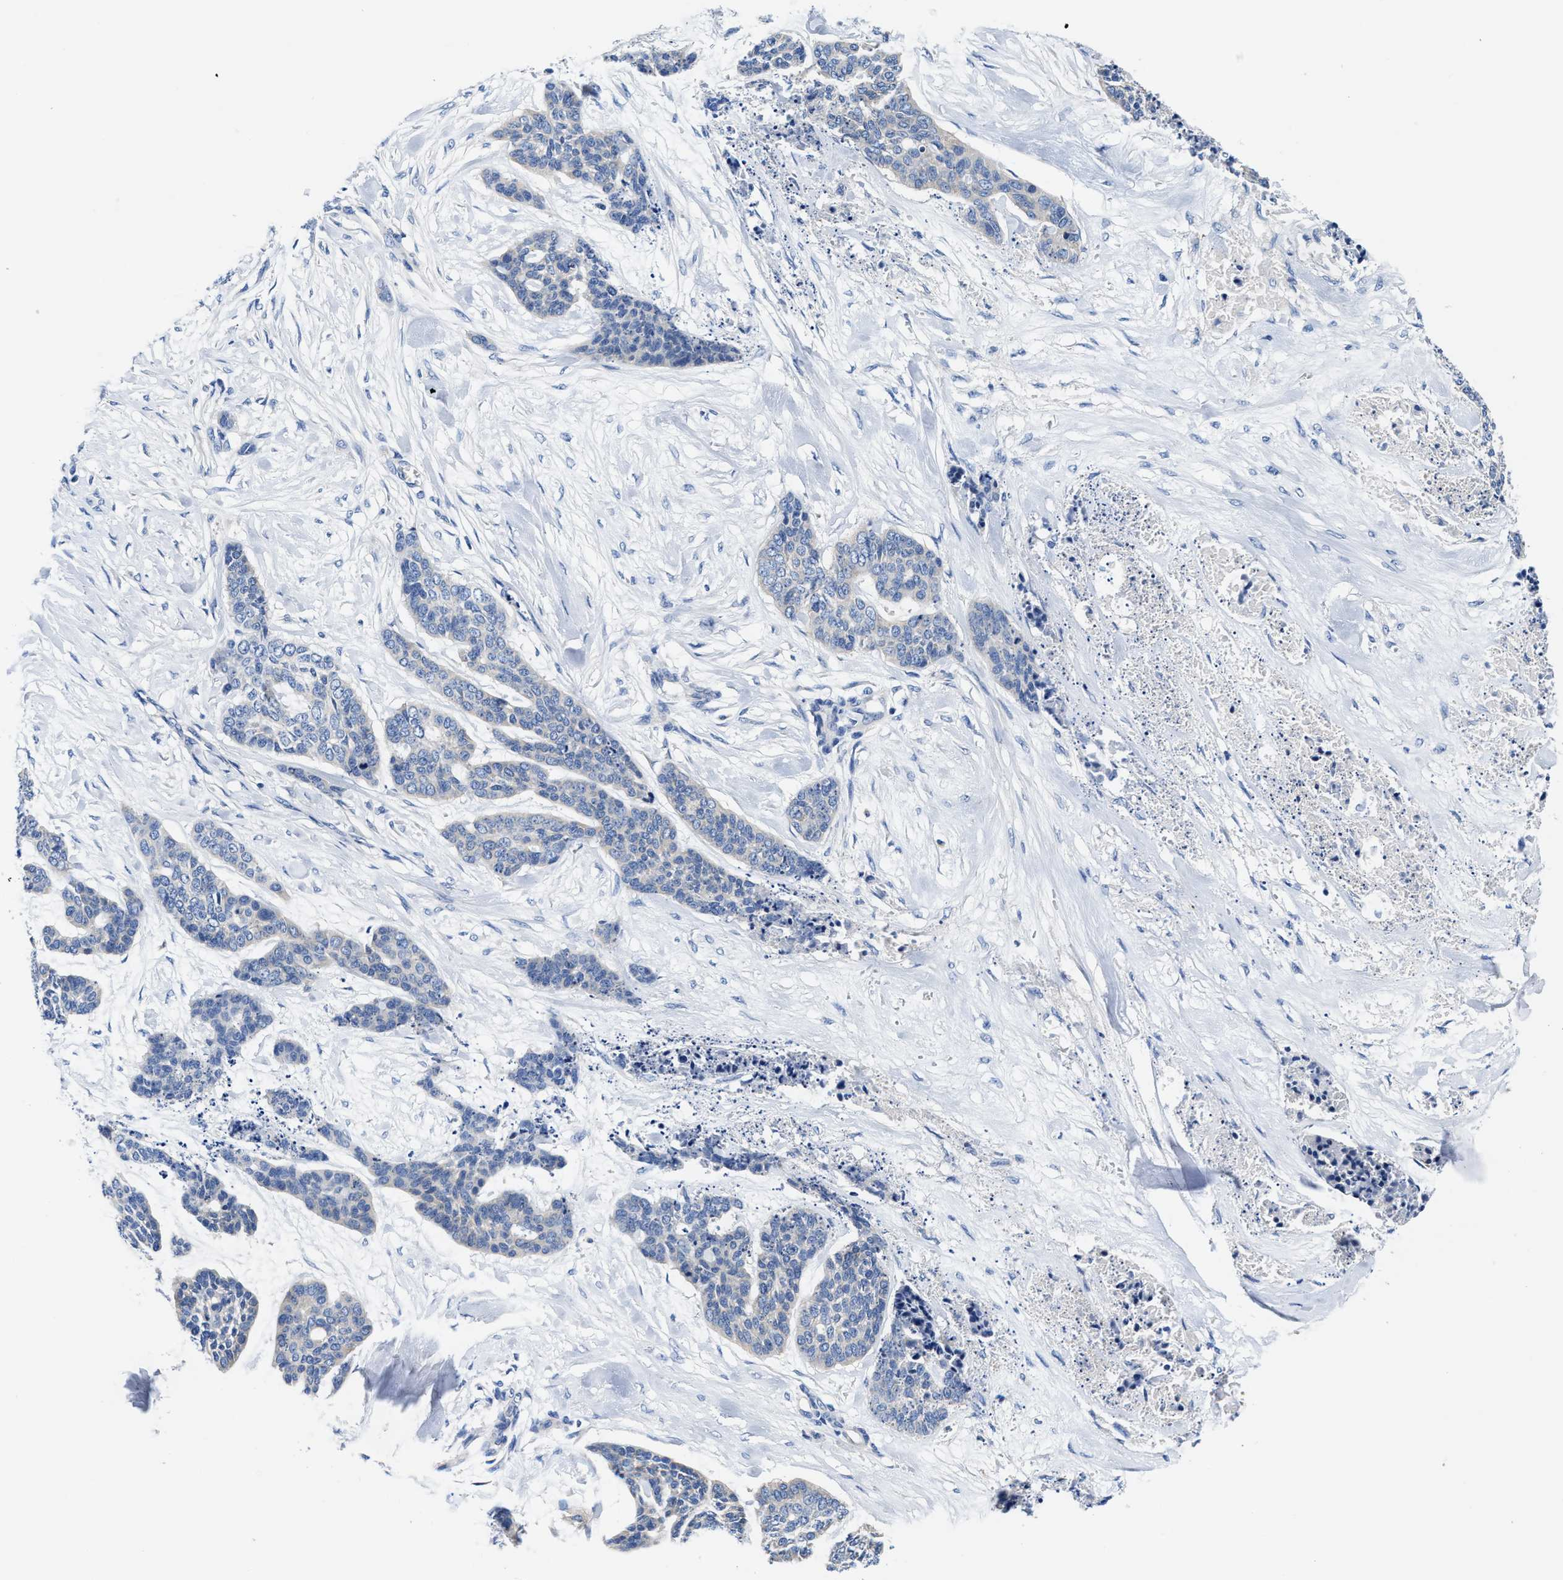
{"staining": {"intensity": "negative", "quantity": "none", "location": "none"}, "tissue": "skin cancer", "cell_type": "Tumor cells", "image_type": "cancer", "snomed": [{"axis": "morphology", "description": "Basal cell carcinoma"}, {"axis": "topography", "description": "Skin"}], "caption": "A micrograph of skin cancer (basal cell carcinoma) stained for a protein shows no brown staining in tumor cells. (Immunohistochemistry, brightfield microscopy, high magnification).", "gene": "PHLPP1", "patient": {"sex": "female", "age": 64}}